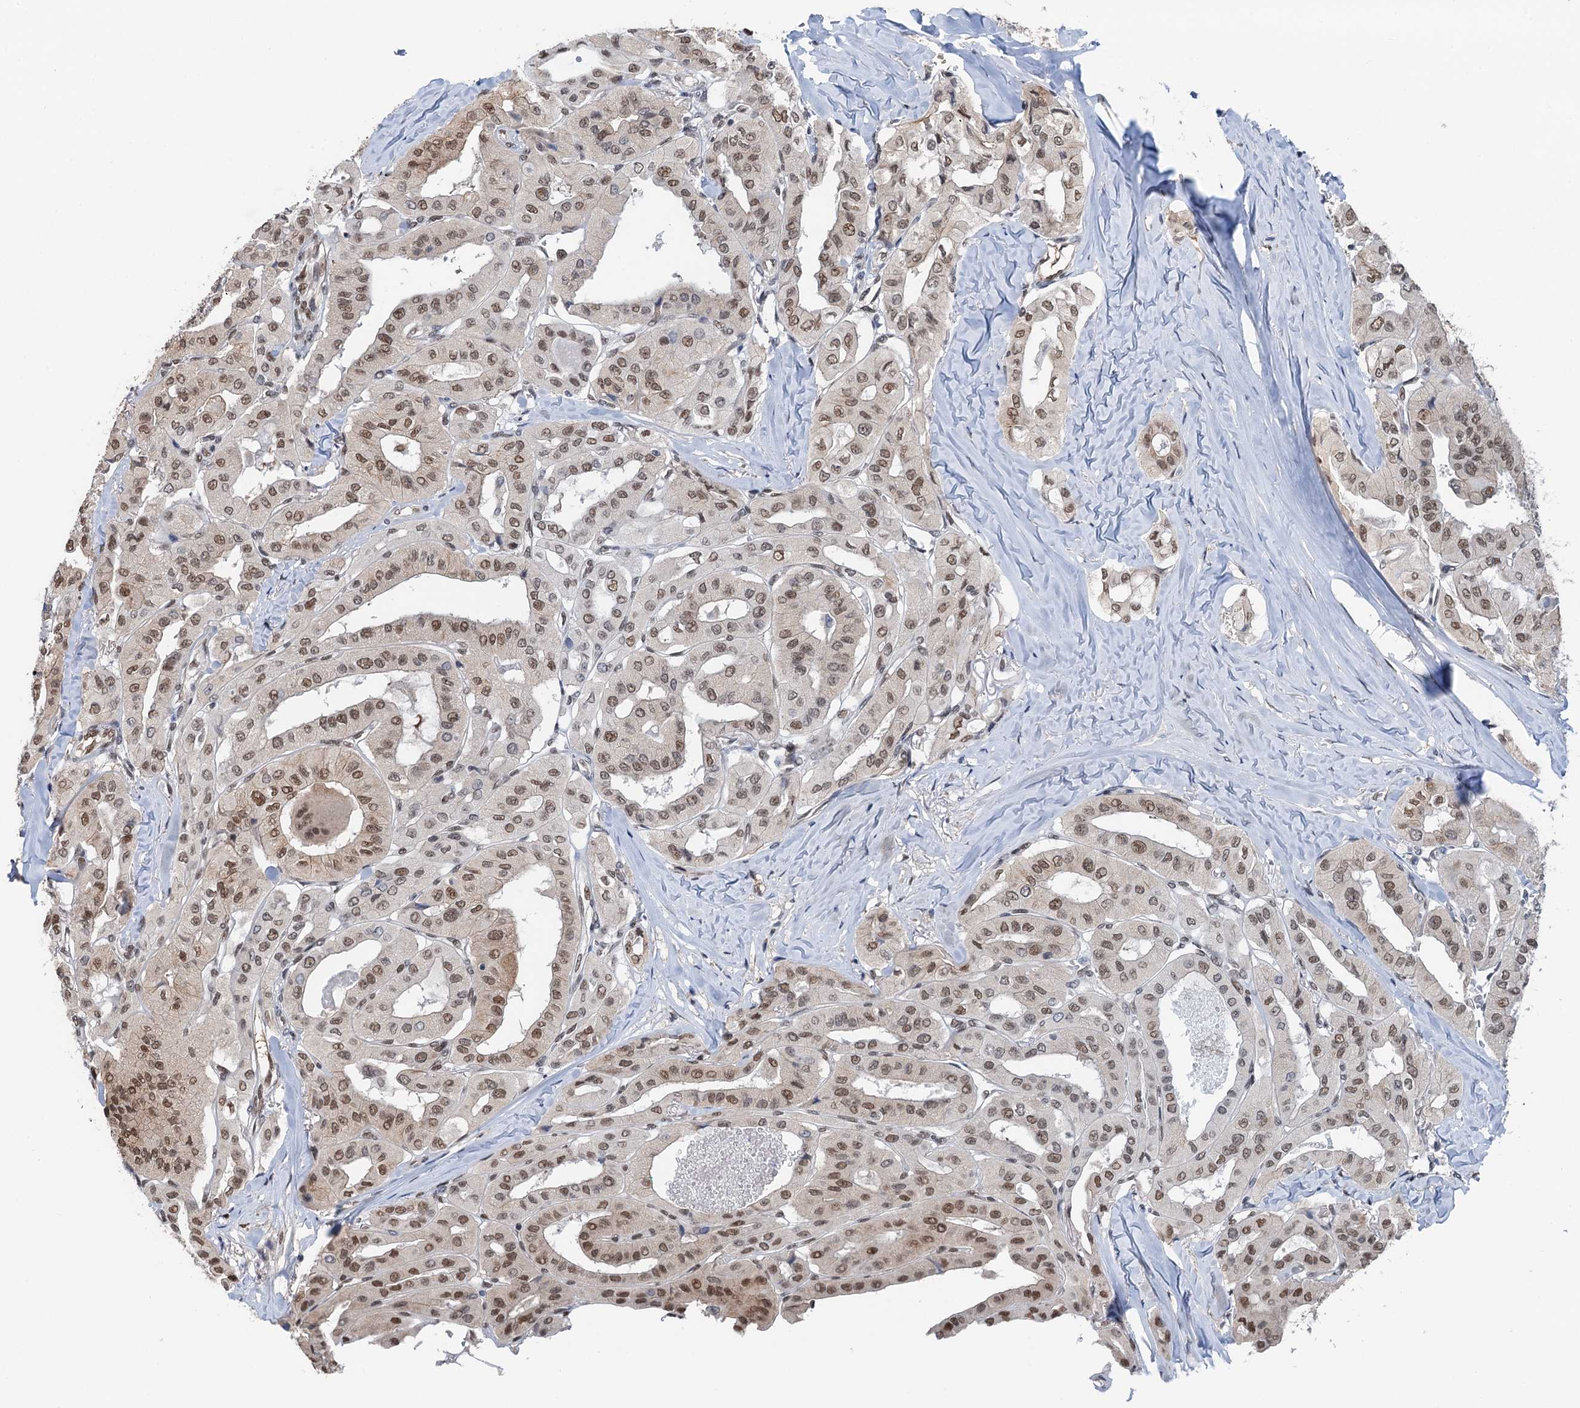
{"staining": {"intensity": "moderate", "quantity": ">75%", "location": "nuclear"}, "tissue": "thyroid cancer", "cell_type": "Tumor cells", "image_type": "cancer", "snomed": [{"axis": "morphology", "description": "Papillary adenocarcinoma, NOS"}, {"axis": "topography", "description": "Thyroid gland"}], "caption": "Thyroid cancer (papillary adenocarcinoma) tissue shows moderate nuclear positivity in approximately >75% of tumor cells, visualized by immunohistochemistry. Immunohistochemistry (ihc) stains the protein of interest in brown and the nuclei are stained blue.", "gene": "CFDP1", "patient": {"sex": "female", "age": 59}}